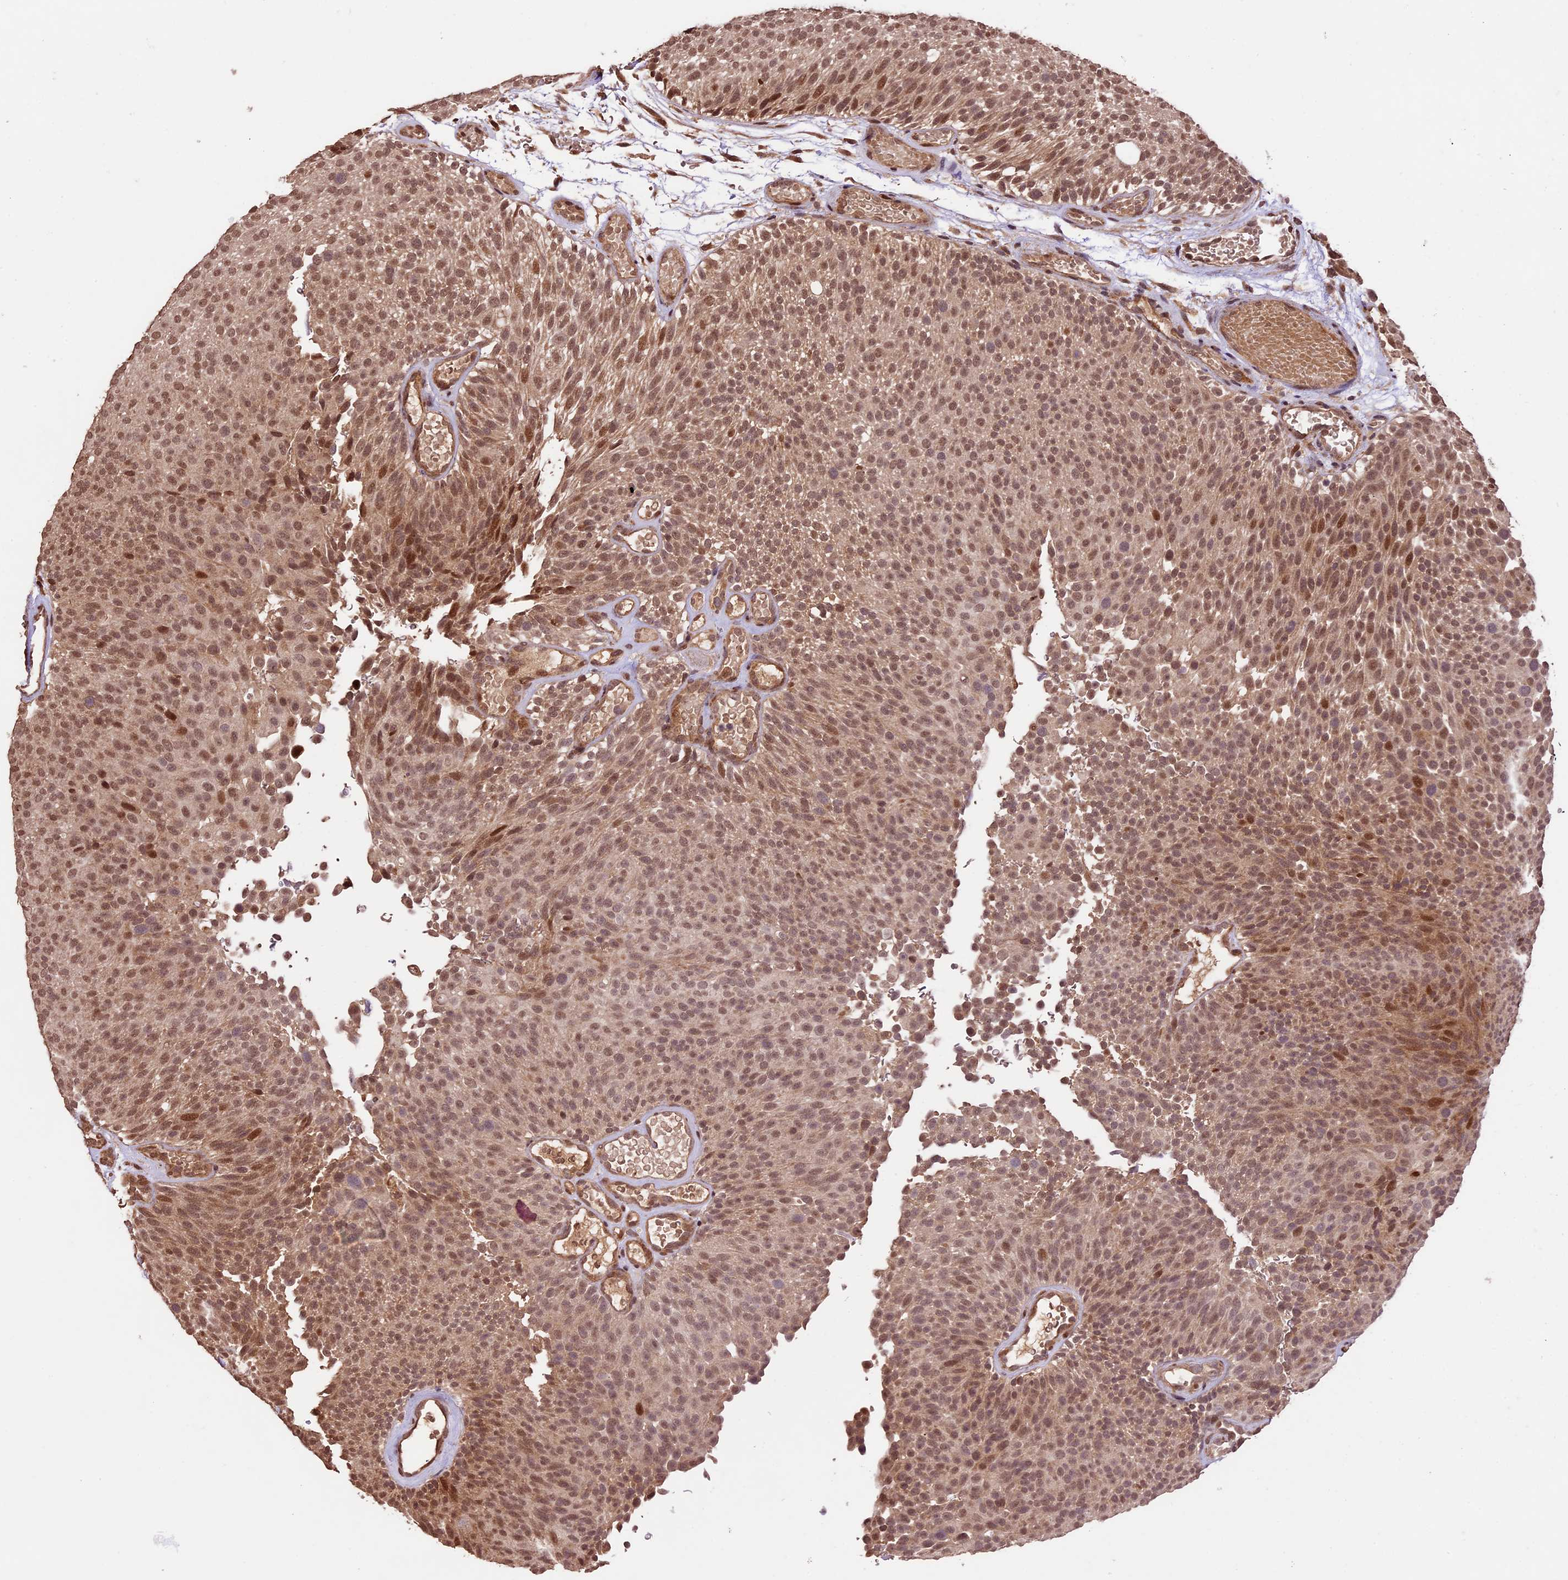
{"staining": {"intensity": "moderate", "quantity": ">75%", "location": "cytoplasmic/membranous,nuclear"}, "tissue": "urothelial cancer", "cell_type": "Tumor cells", "image_type": "cancer", "snomed": [{"axis": "morphology", "description": "Urothelial carcinoma, Low grade"}, {"axis": "topography", "description": "Urinary bladder"}], "caption": "DAB immunohistochemical staining of urothelial cancer exhibits moderate cytoplasmic/membranous and nuclear protein expression in about >75% of tumor cells.", "gene": "CDKN2AIP", "patient": {"sex": "male", "age": 78}}